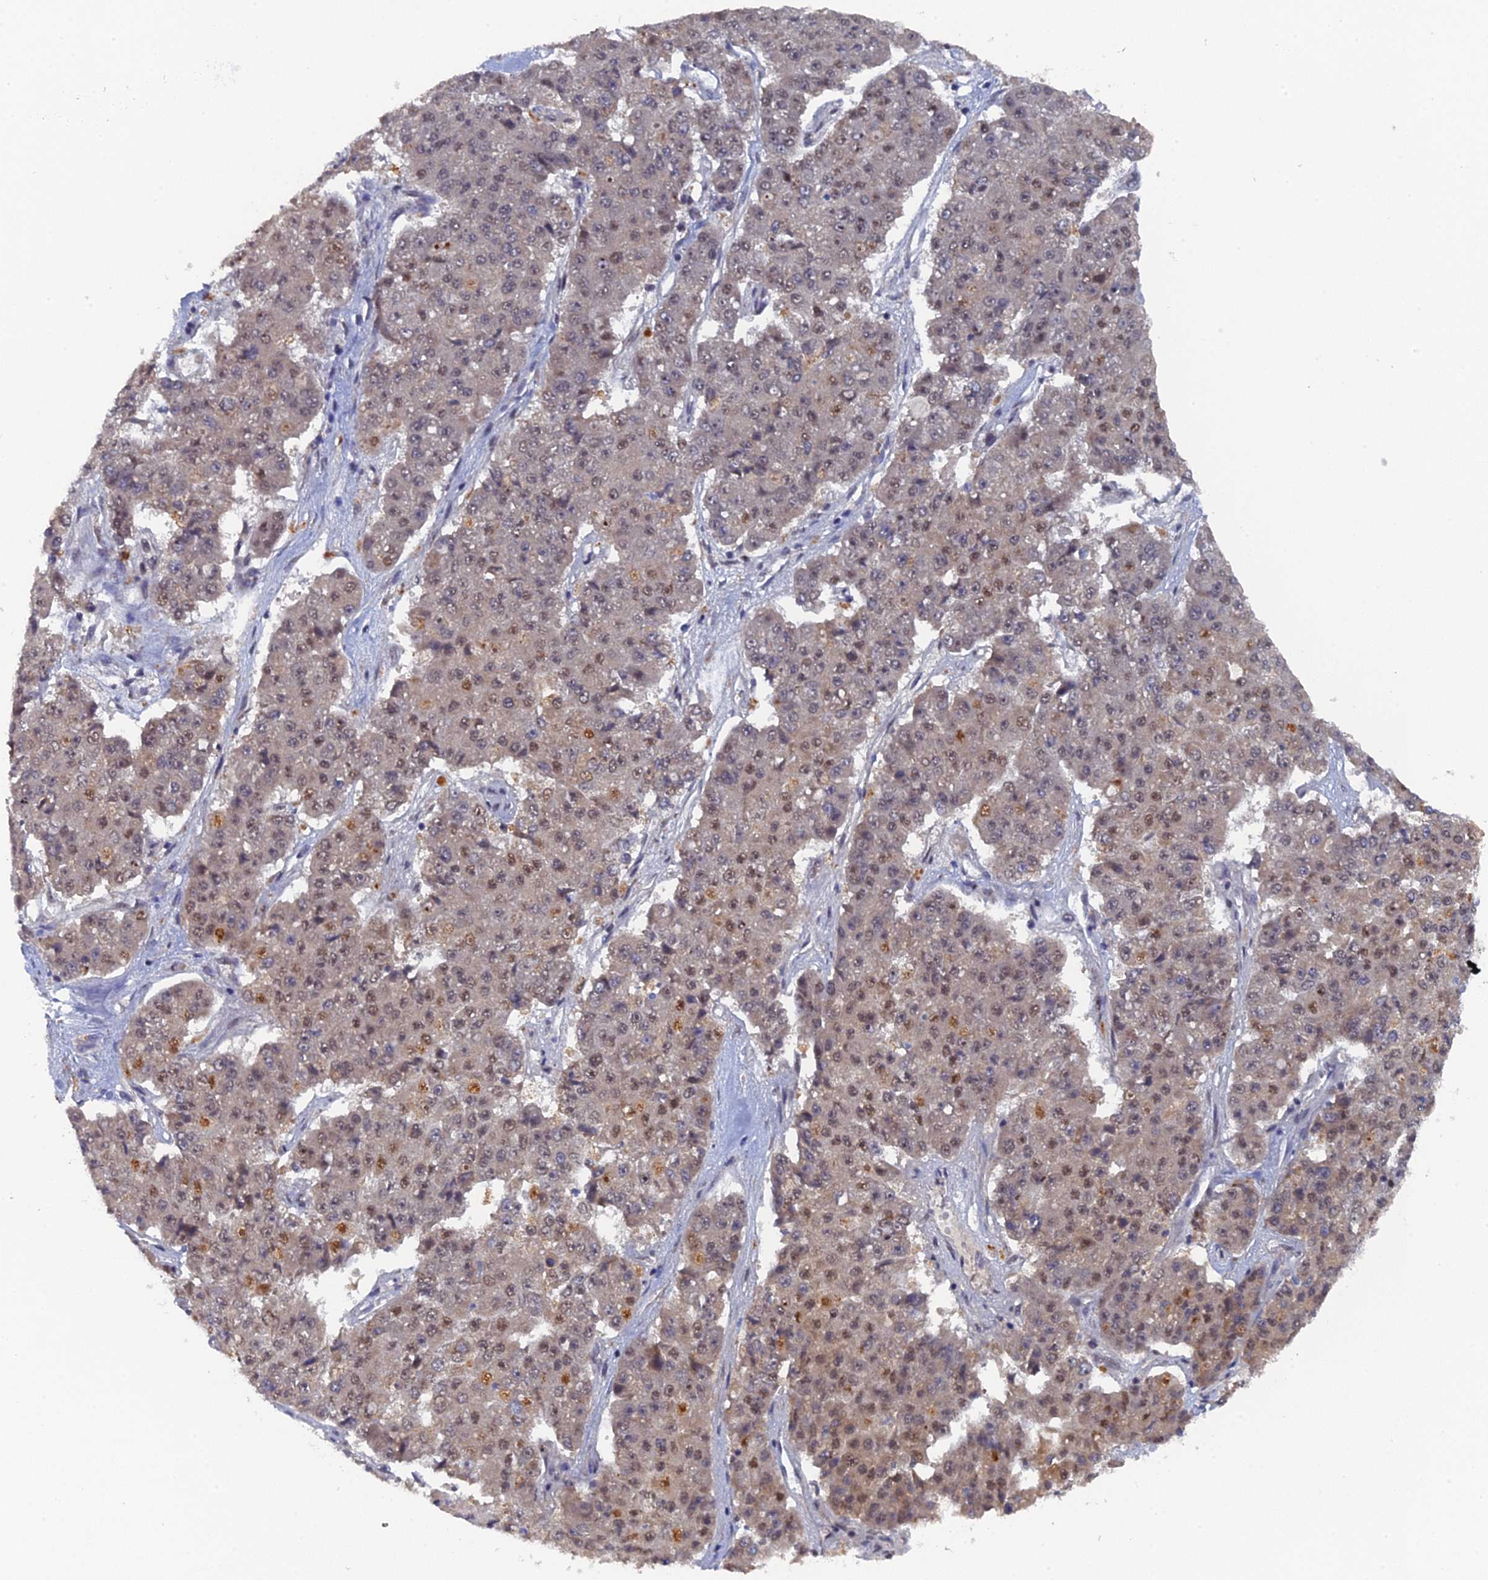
{"staining": {"intensity": "weak", "quantity": "25%-75%", "location": "nuclear"}, "tissue": "pancreatic cancer", "cell_type": "Tumor cells", "image_type": "cancer", "snomed": [{"axis": "morphology", "description": "Adenocarcinoma, NOS"}, {"axis": "topography", "description": "Pancreas"}], "caption": "Immunohistochemical staining of human pancreatic cancer exhibits low levels of weak nuclear expression in approximately 25%-75% of tumor cells.", "gene": "MIGA2", "patient": {"sex": "male", "age": 50}}